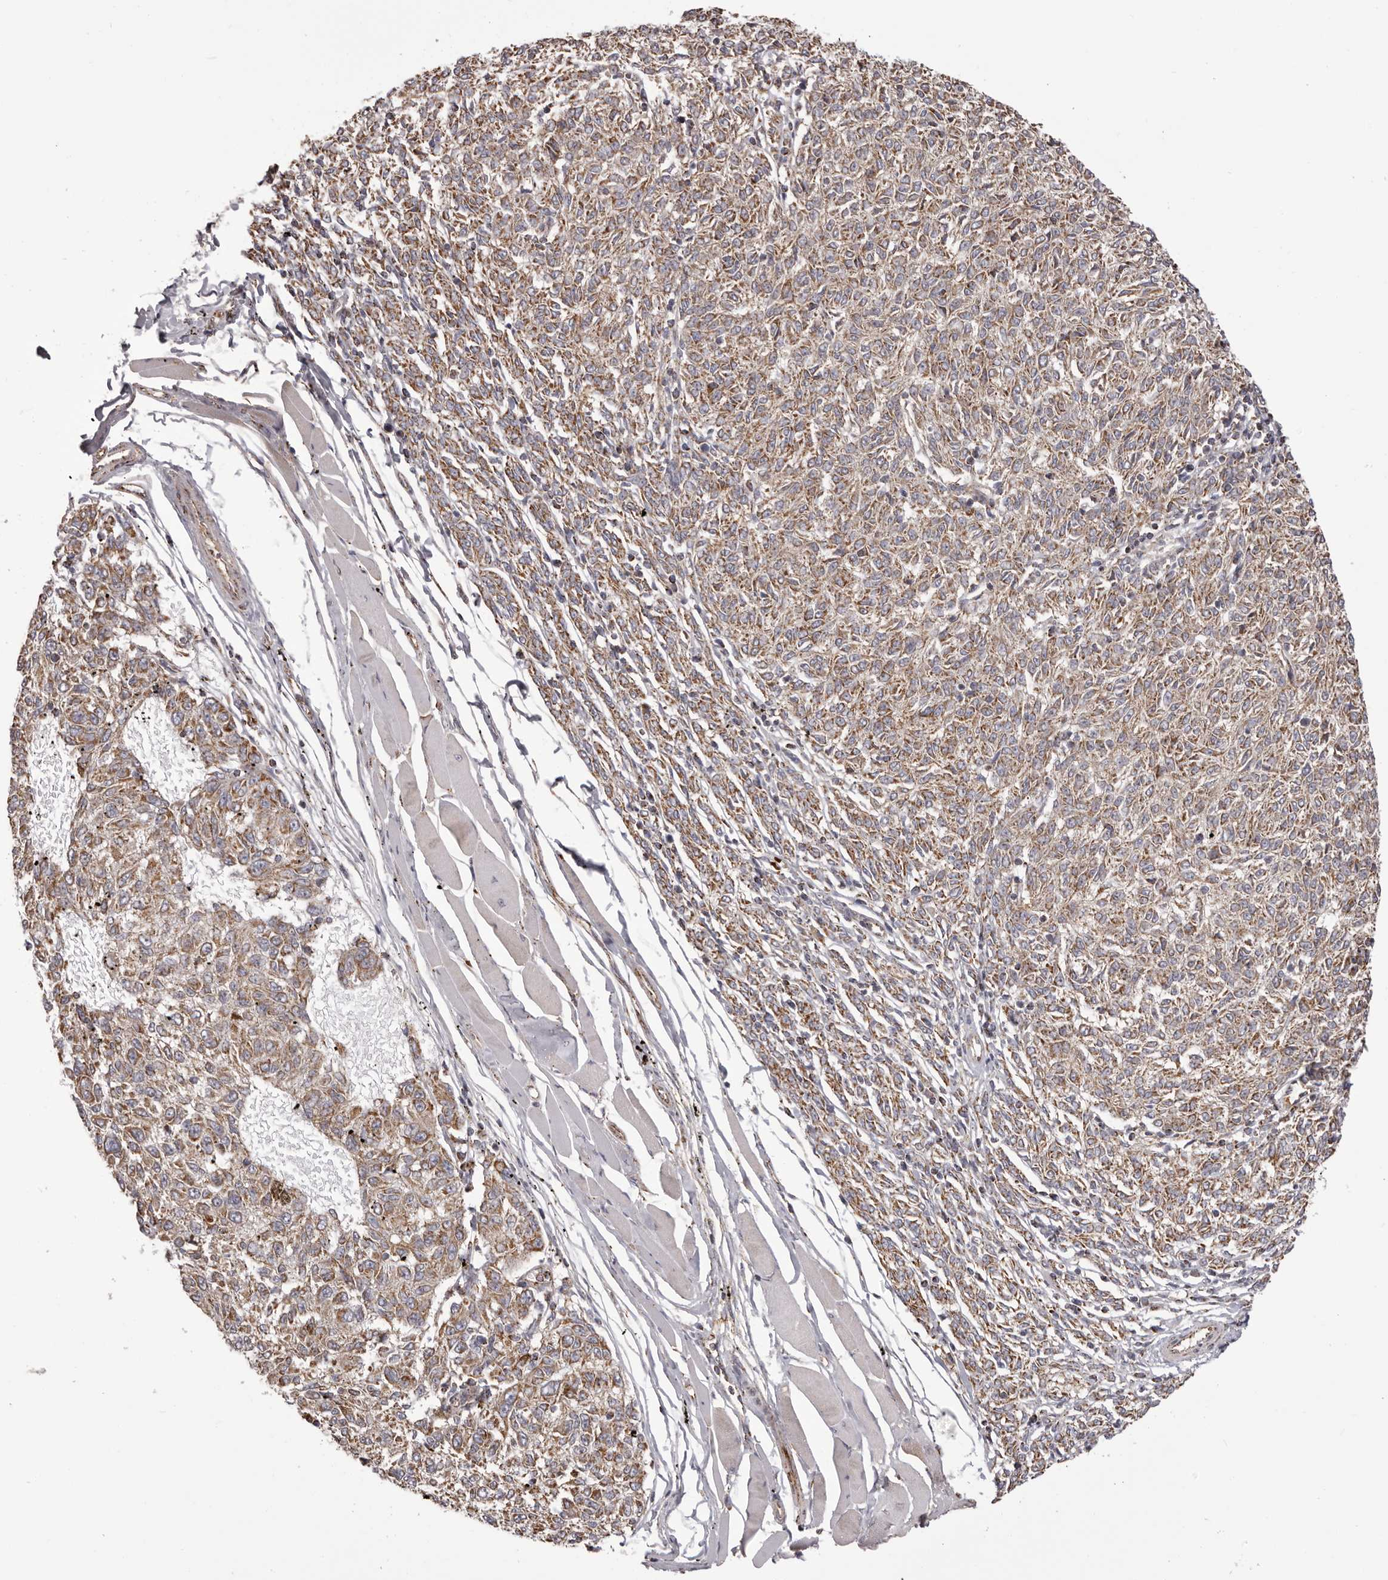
{"staining": {"intensity": "moderate", "quantity": ">75%", "location": "cytoplasmic/membranous"}, "tissue": "melanoma", "cell_type": "Tumor cells", "image_type": "cancer", "snomed": [{"axis": "morphology", "description": "Malignant melanoma, NOS"}, {"axis": "topography", "description": "Skin"}], "caption": "A brown stain highlights moderate cytoplasmic/membranous staining of a protein in human melanoma tumor cells. (DAB (3,3'-diaminobenzidine) = brown stain, brightfield microscopy at high magnification).", "gene": "CHRM2", "patient": {"sex": "female", "age": 72}}